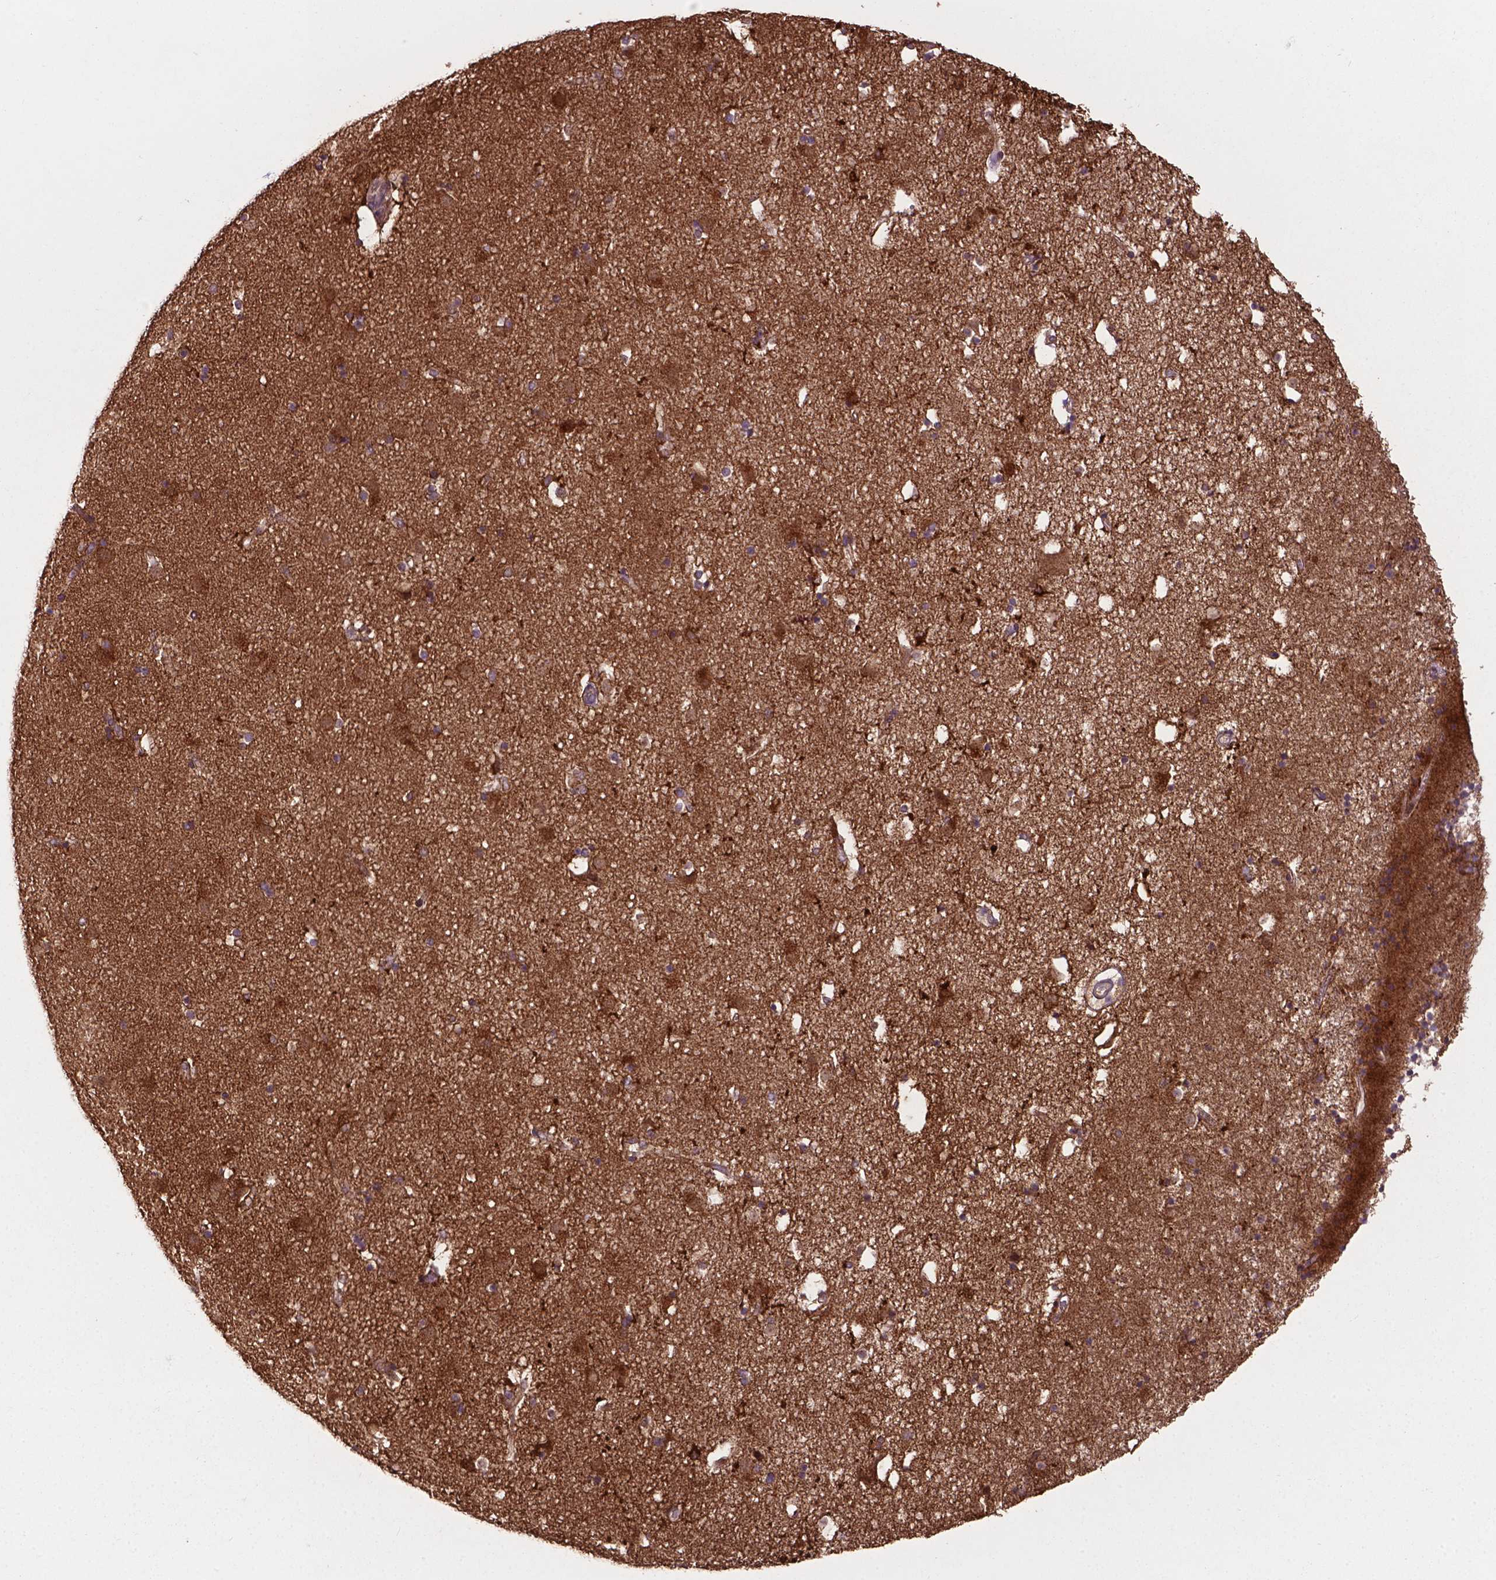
{"staining": {"intensity": "moderate", "quantity": "25%-75%", "location": "cytoplasmic/membranous"}, "tissue": "caudate", "cell_type": "Glial cells", "image_type": "normal", "snomed": [{"axis": "morphology", "description": "Normal tissue, NOS"}, {"axis": "topography", "description": "Lateral ventricle wall"}], "caption": "DAB immunohistochemical staining of normal caudate displays moderate cytoplasmic/membranous protein staining in about 25%-75% of glial cells. The protein of interest is shown in brown color, while the nuclei are stained blue.", "gene": "SMAD3", "patient": {"sex": "female", "age": 71}}